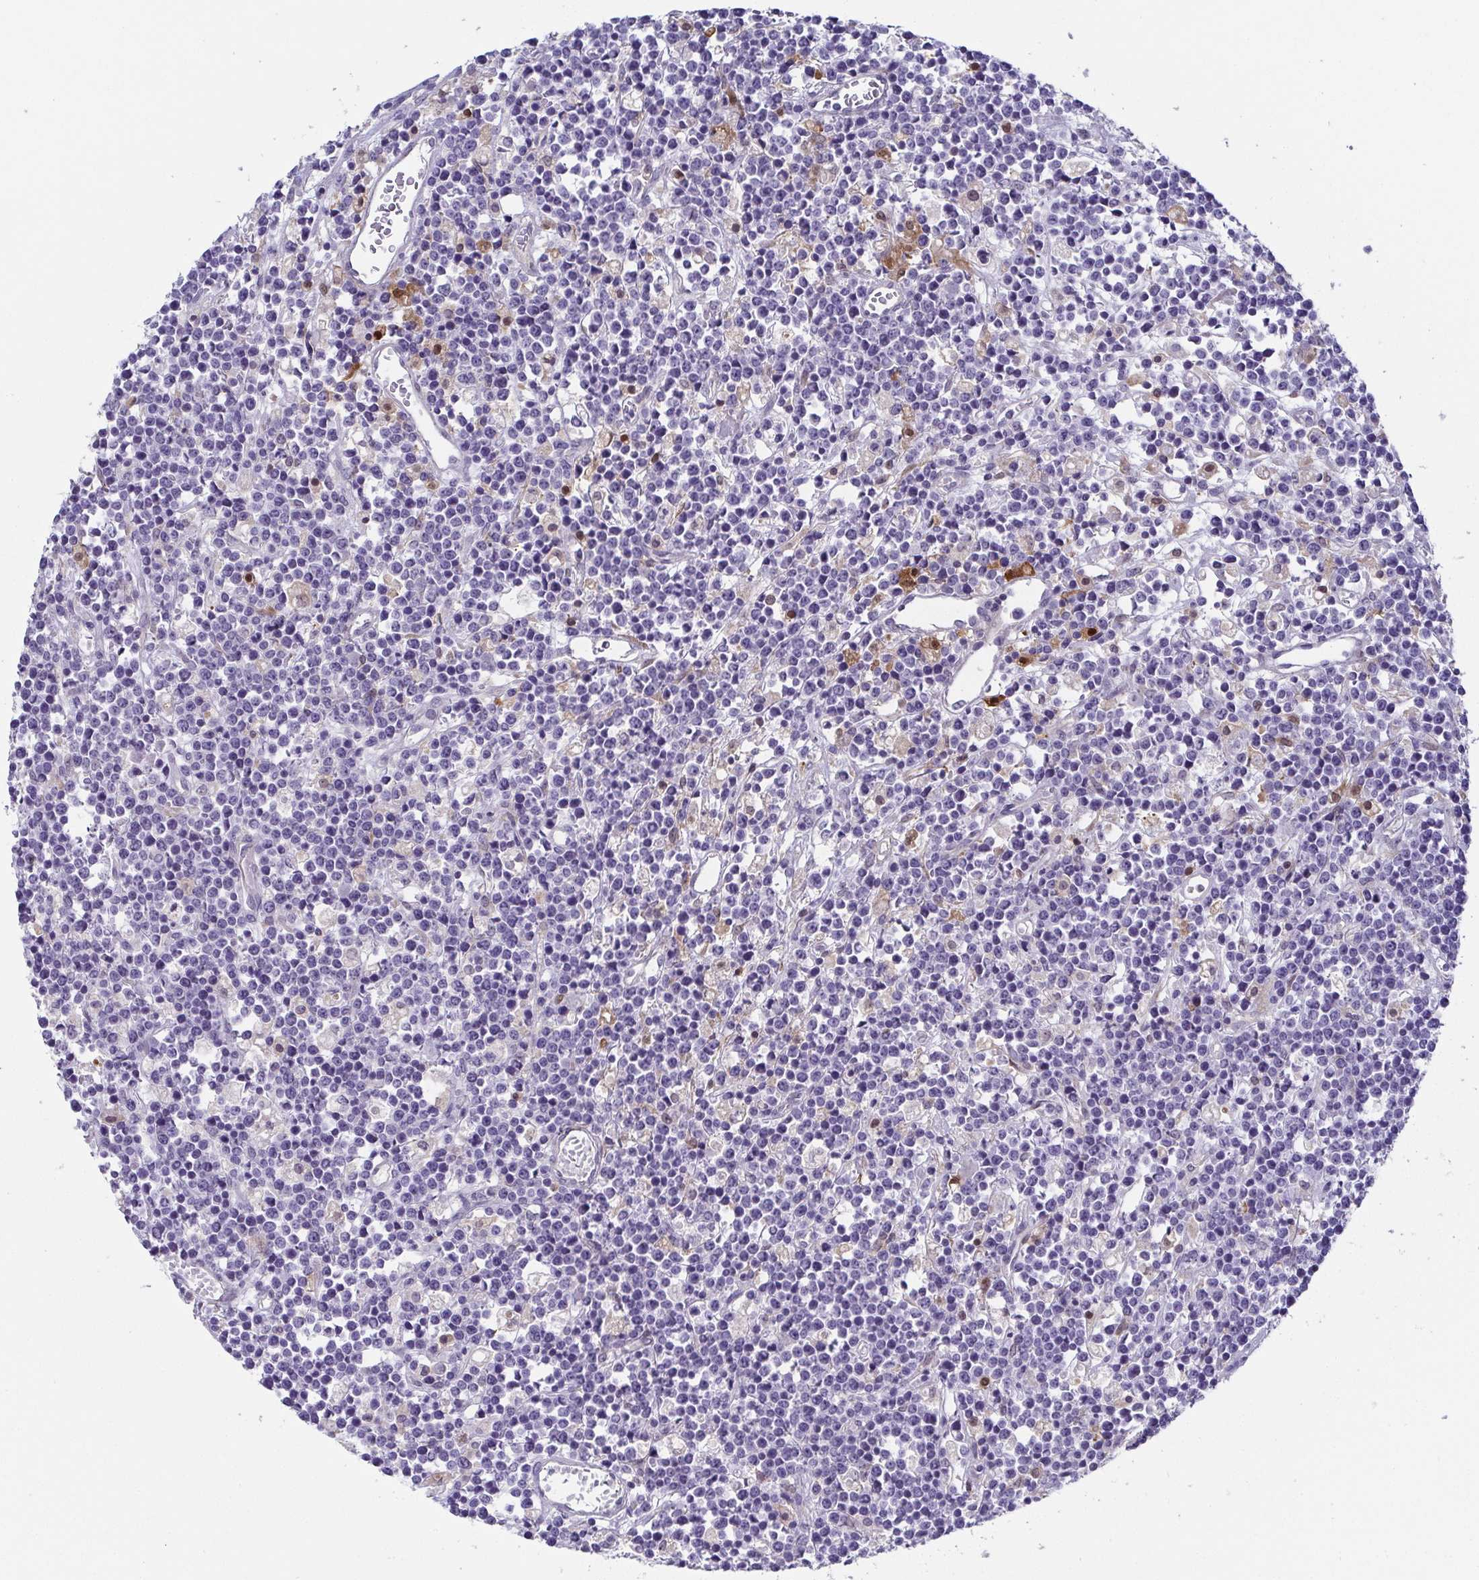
{"staining": {"intensity": "negative", "quantity": "none", "location": "none"}, "tissue": "lymphoma", "cell_type": "Tumor cells", "image_type": "cancer", "snomed": [{"axis": "morphology", "description": "Malignant lymphoma, non-Hodgkin's type, High grade"}, {"axis": "topography", "description": "Ovary"}], "caption": "The histopathology image displays no significant positivity in tumor cells of lymphoma.", "gene": "RNASE7", "patient": {"sex": "female", "age": 56}}